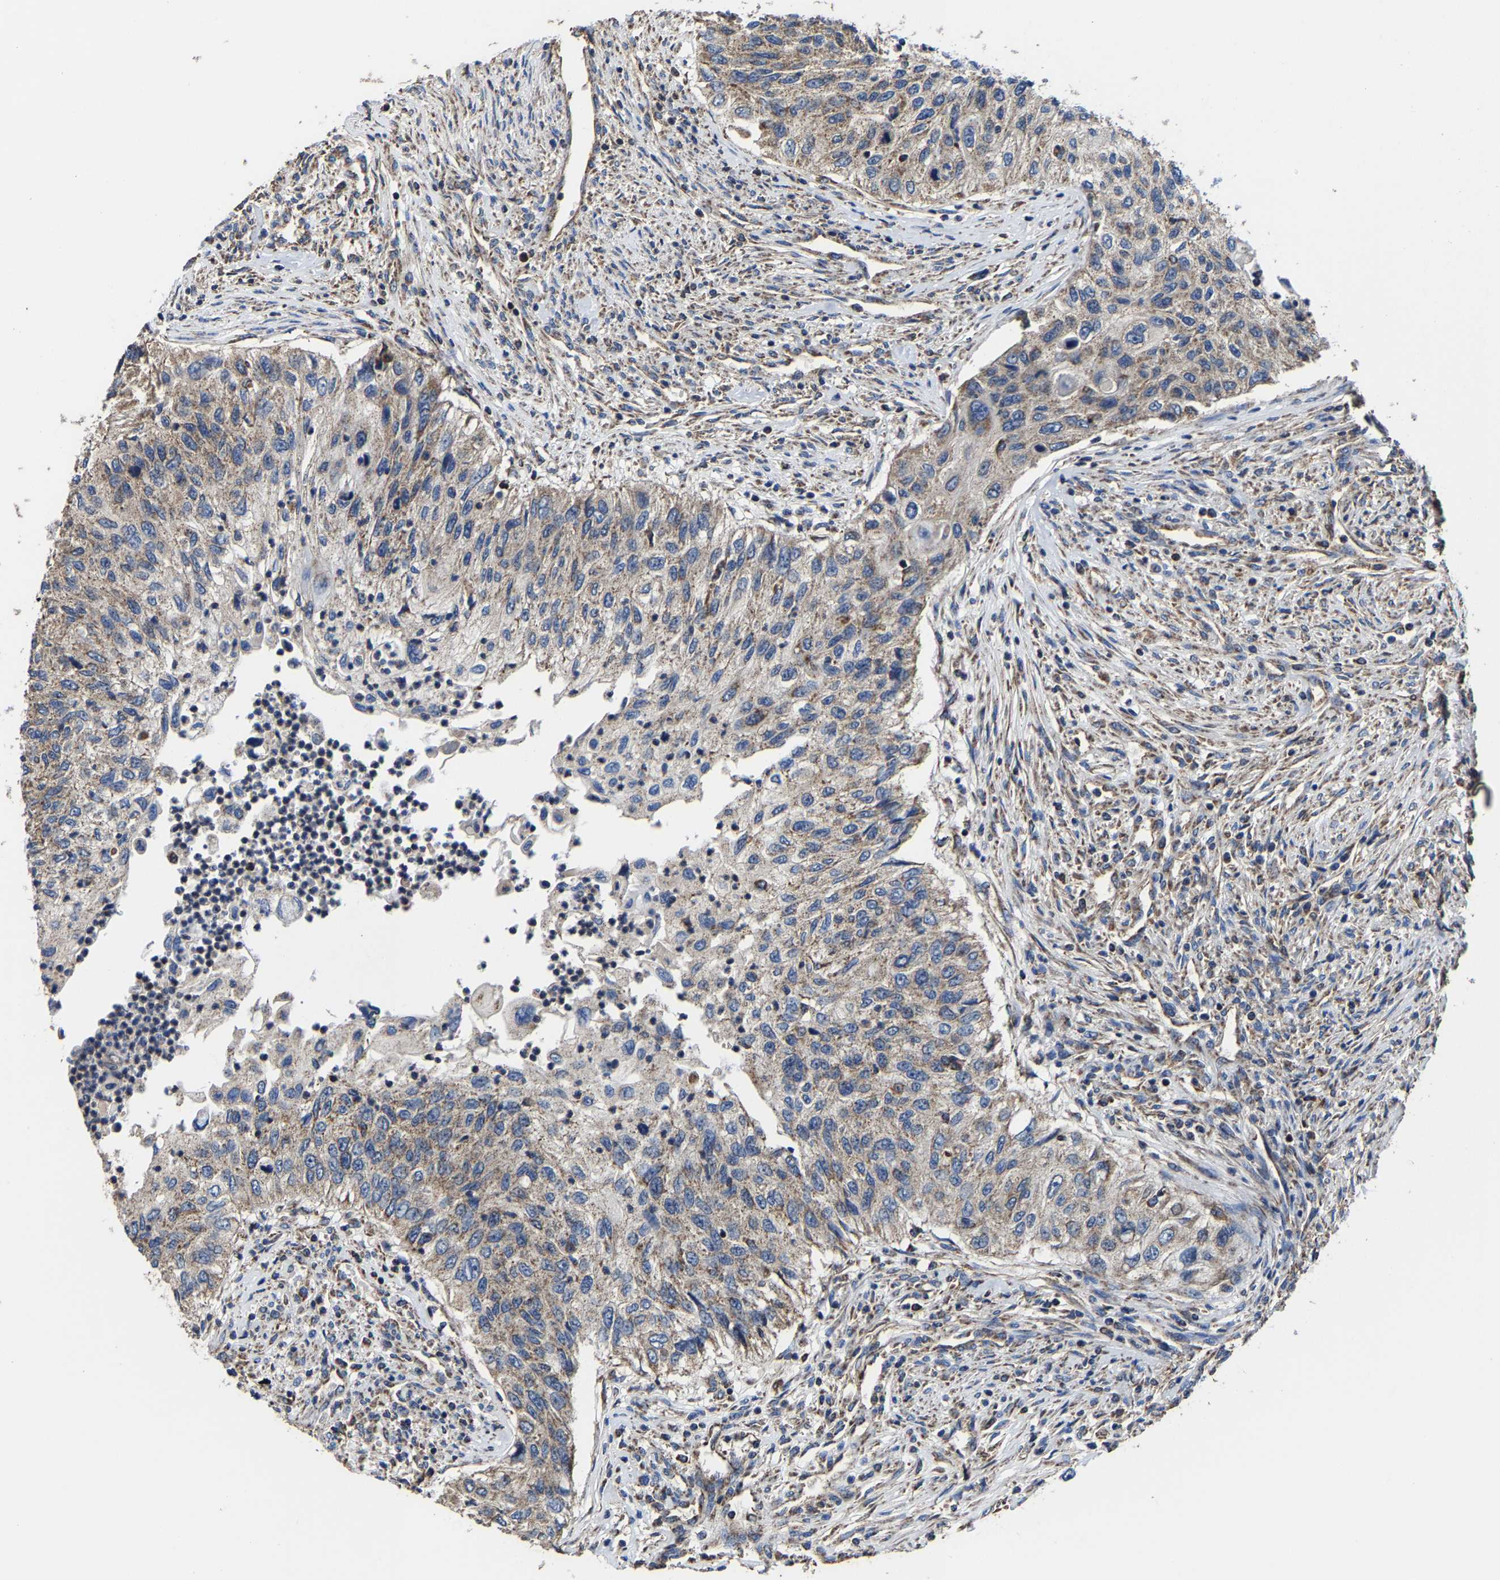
{"staining": {"intensity": "weak", "quantity": ">75%", "location": "cytoplasmic/membranous"}, "tissue": "urothelial cancer", "cell_type": "Tumor cells", "image_type": "cancer", "snomed": [{"axis": "morphology", "description": "Urothelial carcinoma, High grade"}, {"axis": "topography", "description": "Urinary bladder"}], "caption": "About >75% of tumor cells in human high-grade urothelial carcinoma display weak cytoplasmic/membranous protein expression as visualized by brown immunohistochemical staining.", "gene": "ZCCHC7", "patient": {"sex": "female", "age": 60}}